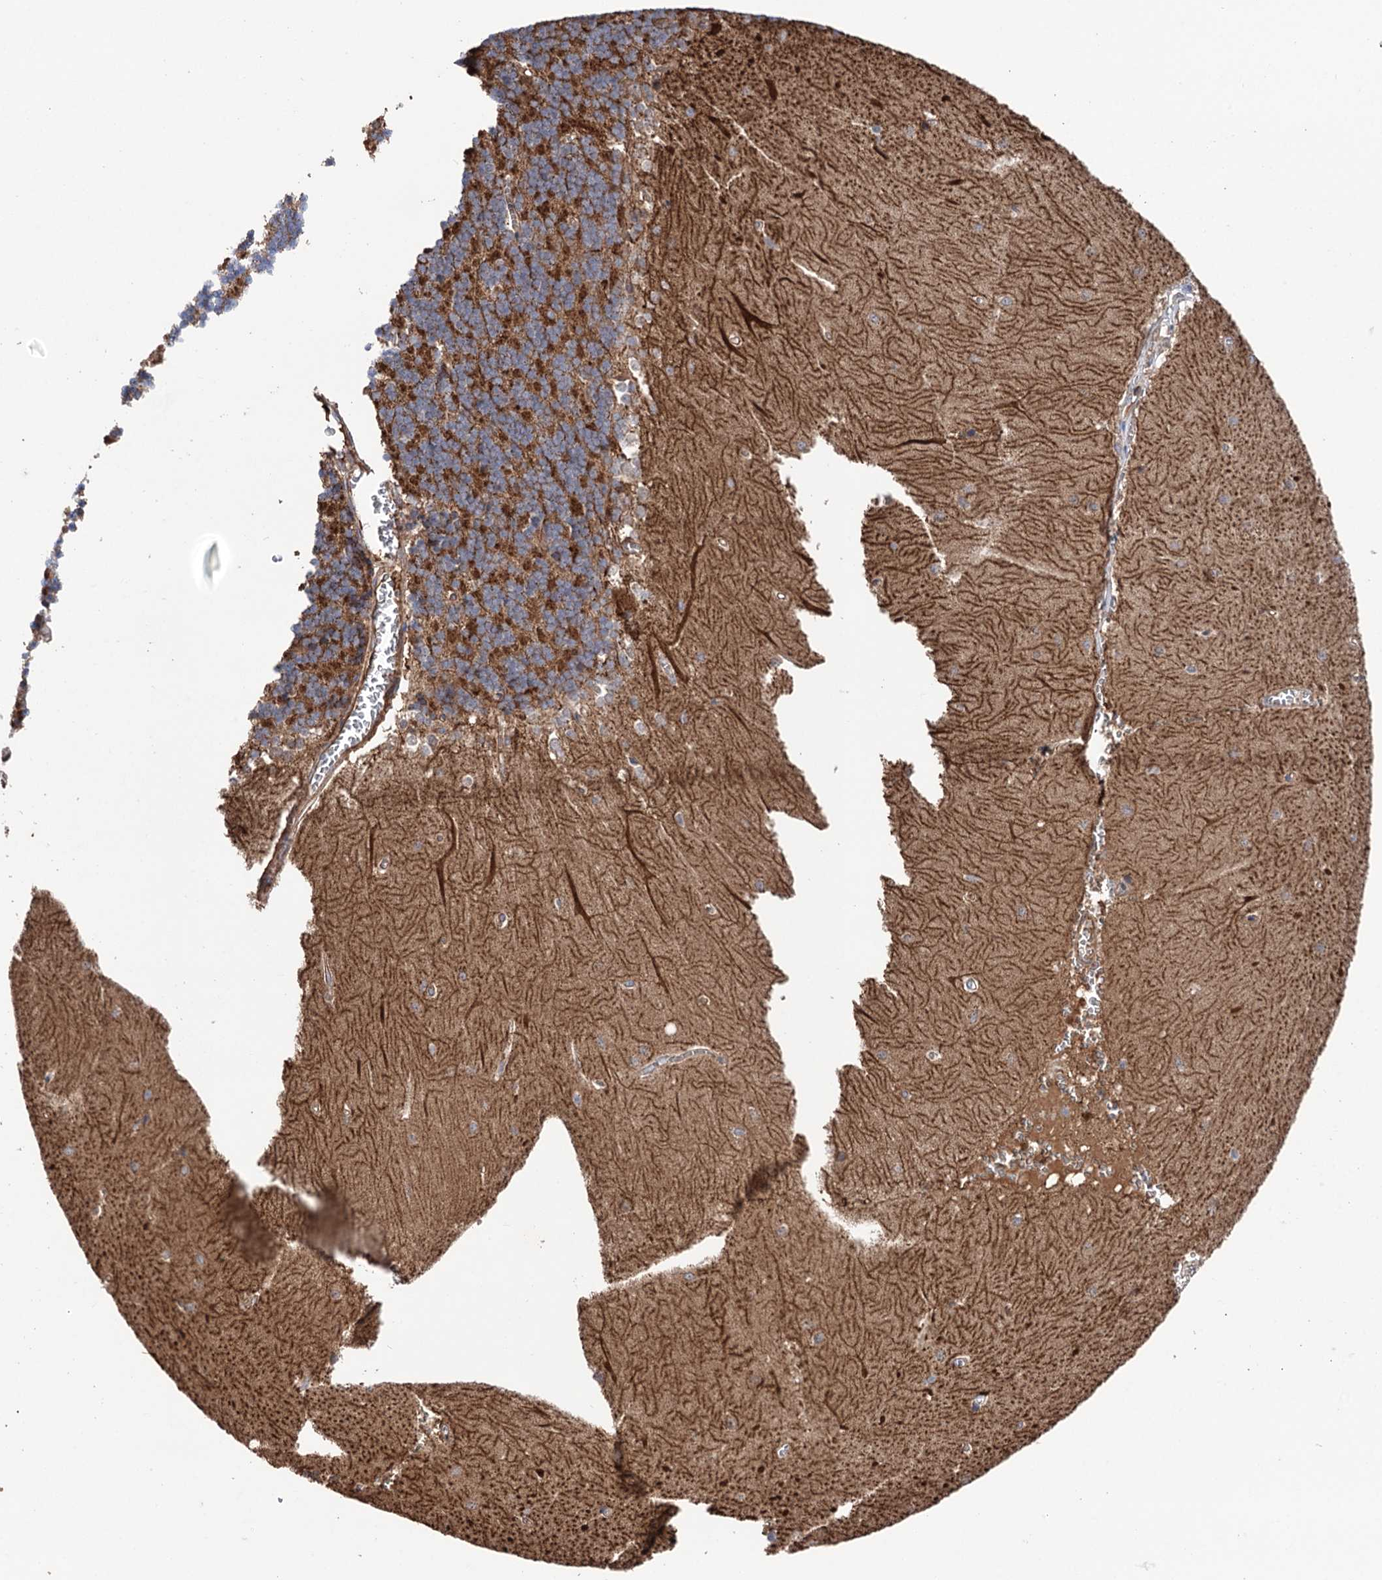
{"staining": {"intensity": "strong", "quantity": ">75%", "location": "cytoplasmic/membranous"}, "tissue": "cerebellum", "cell_type": "Cells in granular layer", "image_type": "normal", "snomed": [{"axis": "morphology", "description": "Normal tissue, NOS"}, {"axis": "topography", "description": "Cerebellum"}], "caption": "Cells in granular layer display high levels of strong cytoplasmic/membranous expression in about >75% of cells in unremarkable cerebellum. (DAB (3,3'-diaminobenzidine) IHC, brown staining for protein, blue staining for nuclei).", "gene": "SUCLA2", "patient": {"sex": "male", "age": 37}}